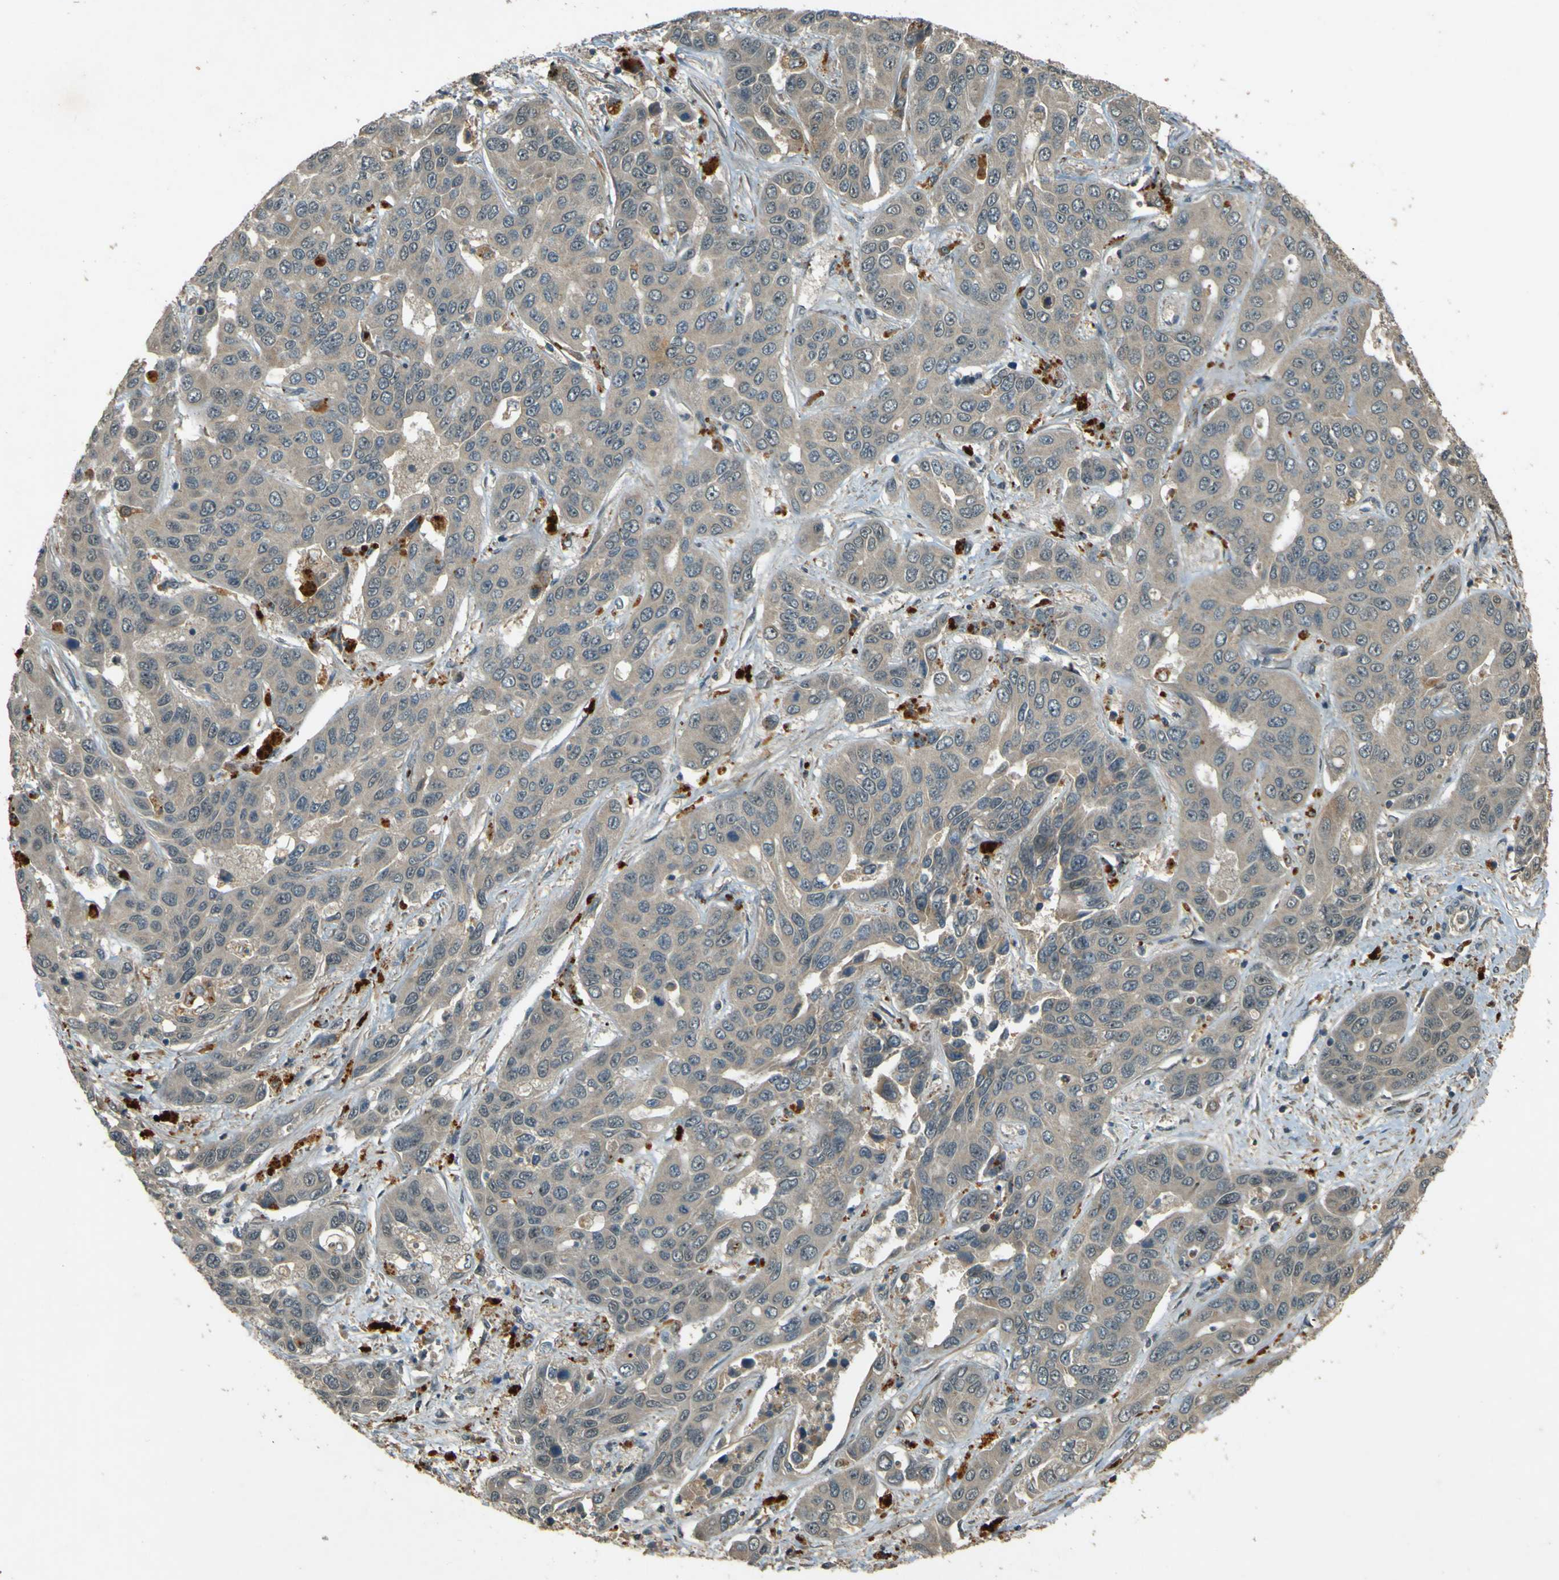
{"staining": {"intensity": "weak", "quantity": ">75%", "location": "cytoplasmic/membranous"}, "tissue": "liver cancer", "cell_type": "Tumor cells", "image_type": "cancer", "snomed": [{"axis": "morphology", "description": "Cholangiocarcinoma"}, {"axis": "topography", "description": "Liver"}], "caption": "High-power microscopy captured an immunohistochemistry image of liver cancer (cholangiocarcinoma), revealing weak cytoplasmic/membranous positivity in approximately >75% of tumor cells.", "gene": "MPDZ", "patient": {"sex": "female", "age": 52}}